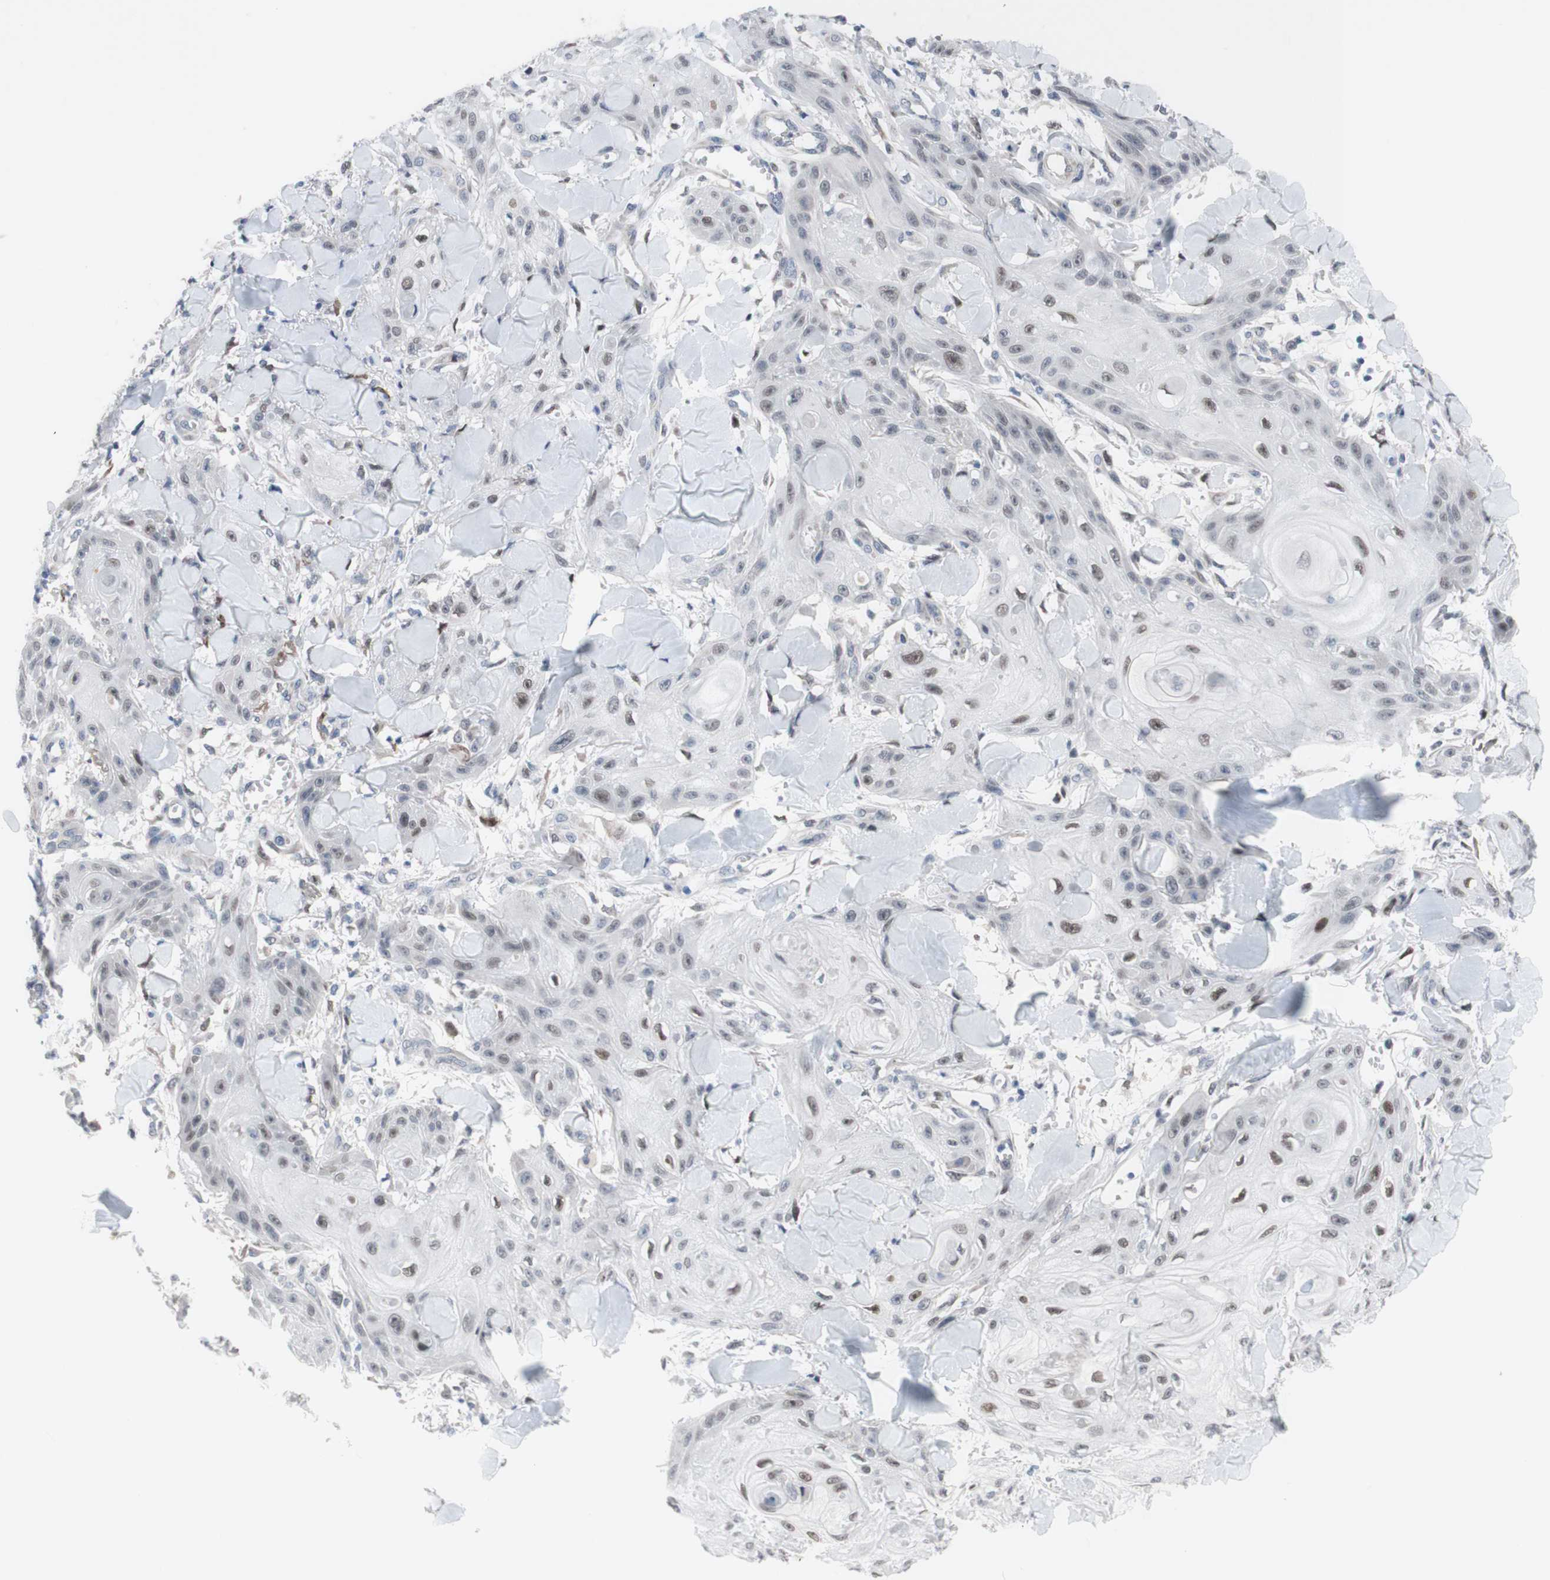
{"staining": {"intensity": "weak", "quantity": "<25%", "location": "nuclear"}, "tissue": "skin cancer", "cell_type": "Tumor cells", "image_type": "cancer", "snomed": [{"axis": "morphology", "description": "Squamous cell carcinoma, NOS"}, {"axis": "topography", "description": "Skin"}], "caption": "Tumor cells show no significant protein staining in skin cancer.", "gene": "PHTF2", "patient": {"sex": "male", "age": 74}}